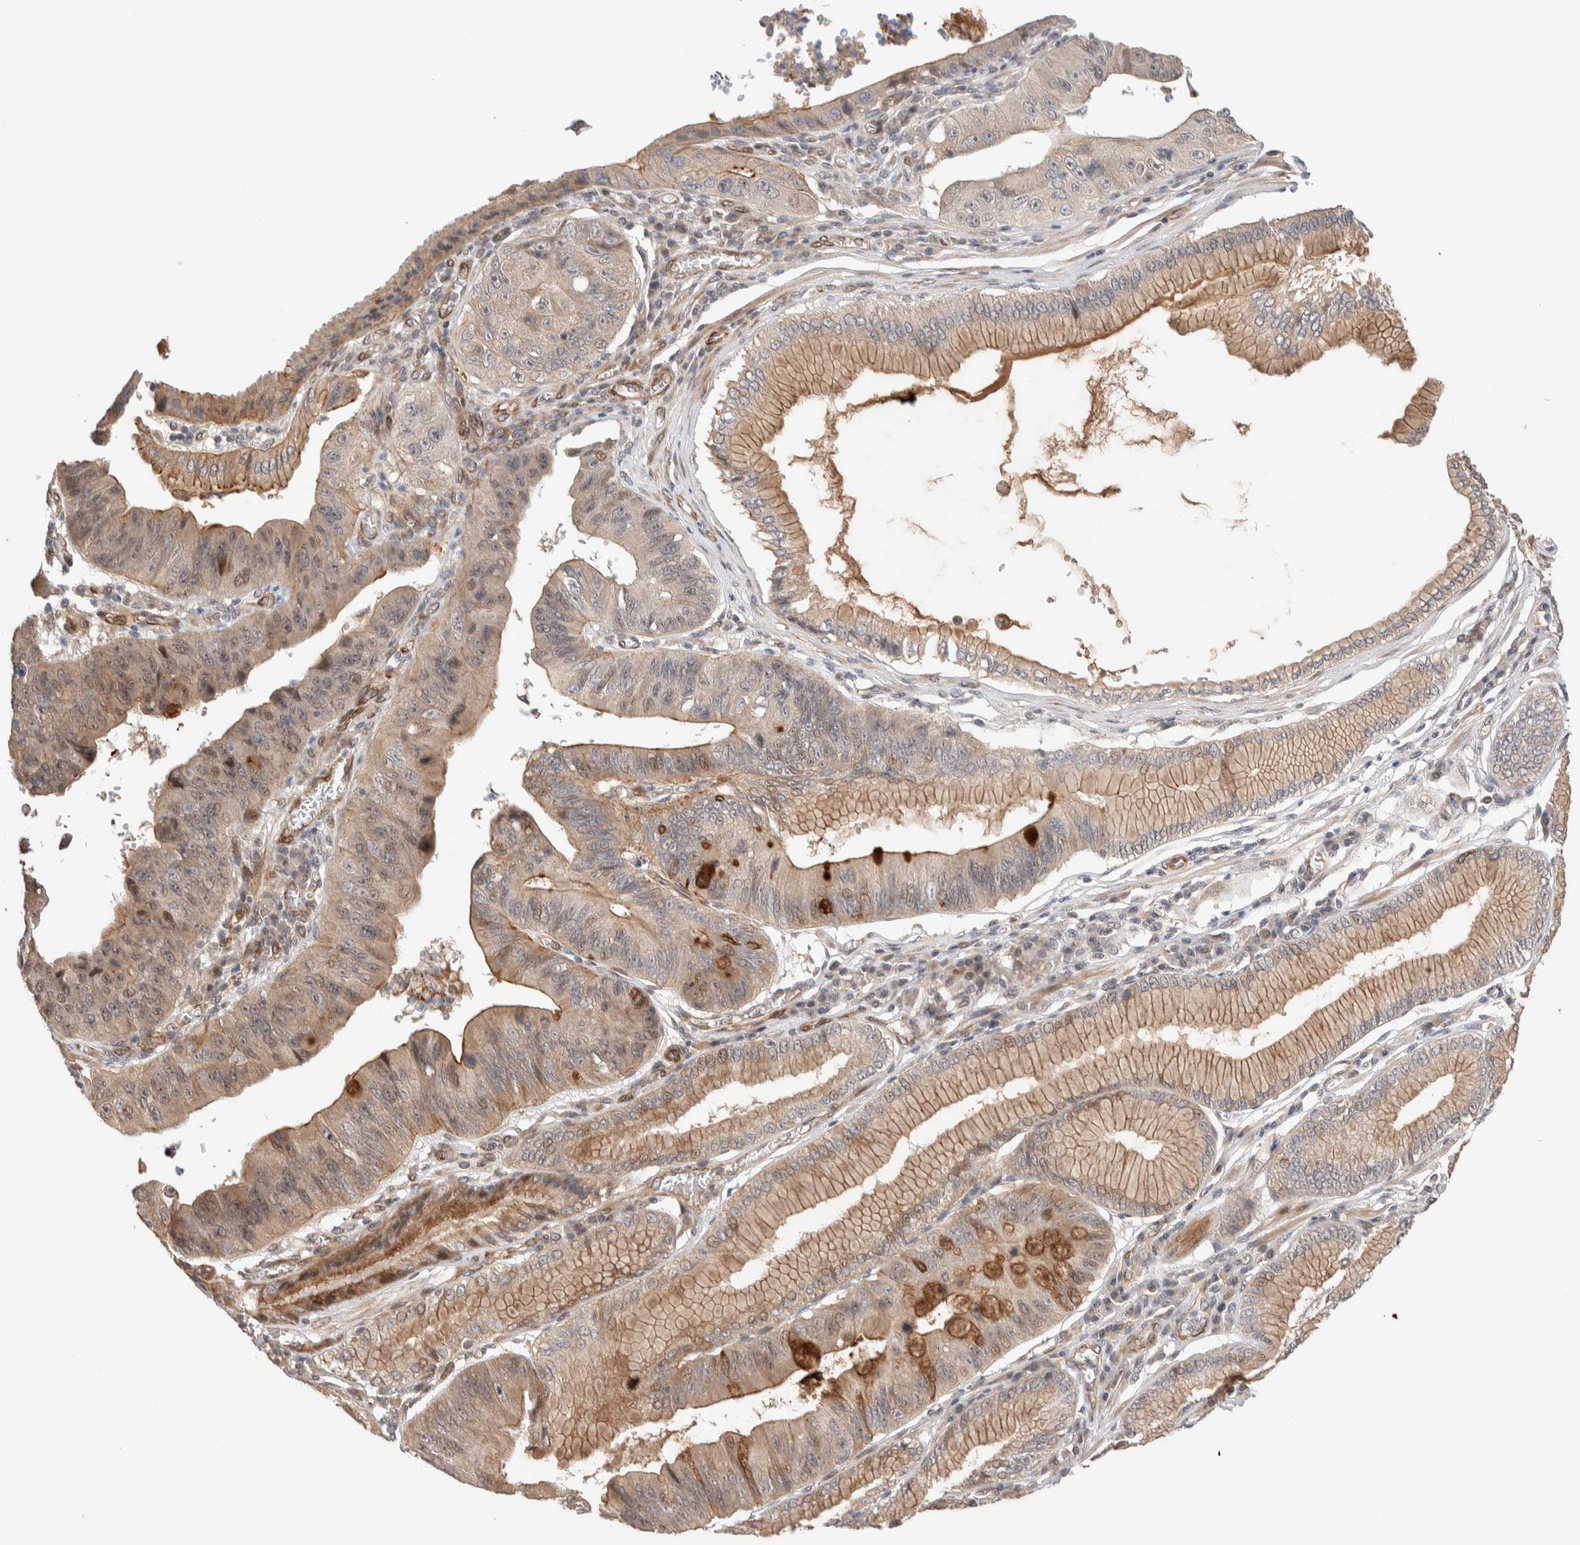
{"staining": {"intensity": "weak", "quantity": ">75%", "location": "cytoplasmic/membranous,nuclear"}, "tissue": "stomach cancer", "cell_type": "Tumor cells", "image_type": "cancer", "snomed": [{"axis": "morphology", "description": "Adenocarcinoma, NOS"}, {"axis": "topography", "description": "Stomach"}], "caption": "Human stomach adenocarcinoma stained with a brown dye shows weak cytoplasmic/membranous and nuclear positive positivity in about >75% of tumor cells.", "gene": "PRDM15", "patient": {"sex": "male", "age": 59}}